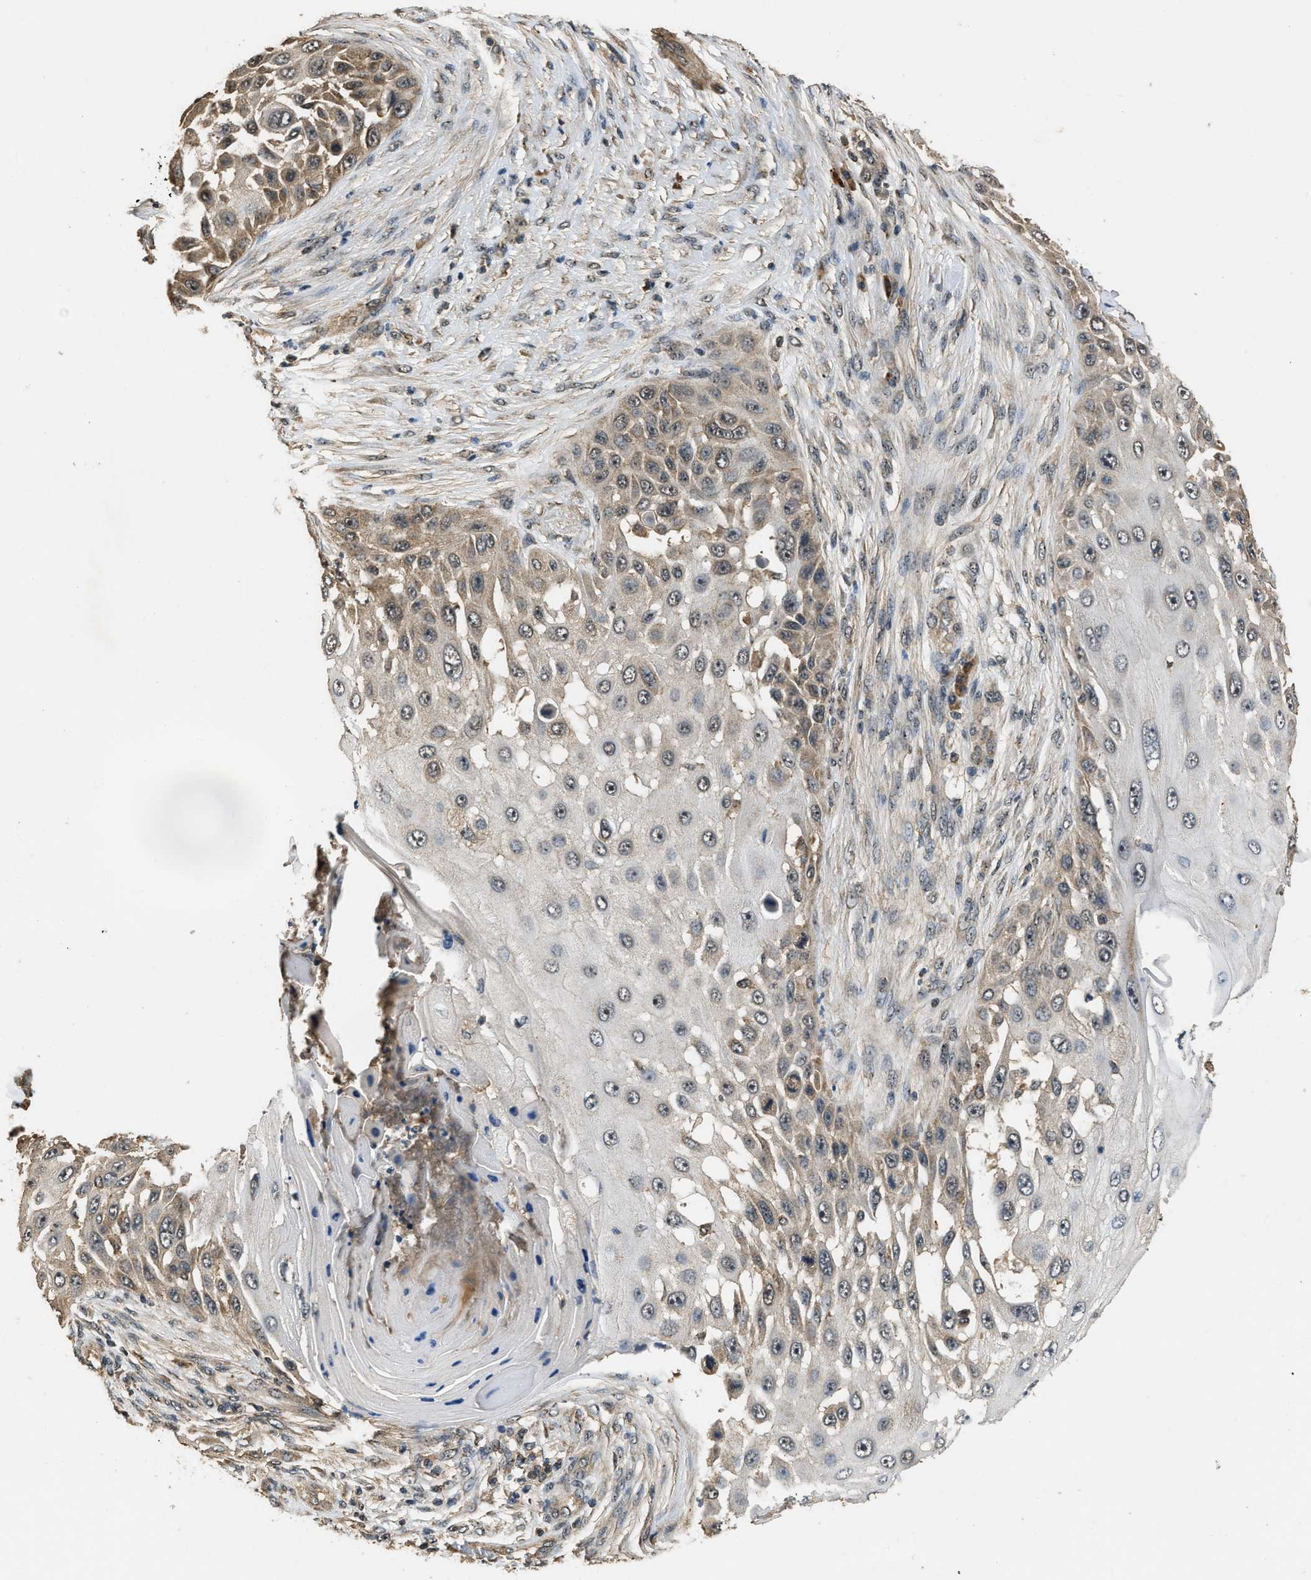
{"staining": {"intensity": "weak", "quantity": "25%-75%", "location": "cytoplasmic/membranous"}, "tissue": "skin cancer", "cell_type": "Tumor cells", "image_type": "cancer", "snomed": [{"axis": "morphology", "description": "Squamous cell carcinoma, NOS"}, {"axis": "topography", "description": "Skin"}], "caption": "This micrograph reveals skin squamous cell carcinoma stained with IHC to label a protein in brown. The cytoplasmic/membranous of tumor cells show weak positivity for the protein. Nuclei are counter-stained blue.", "gene": "DENND6B", "patient": {"sex": "female", "age": 44}}